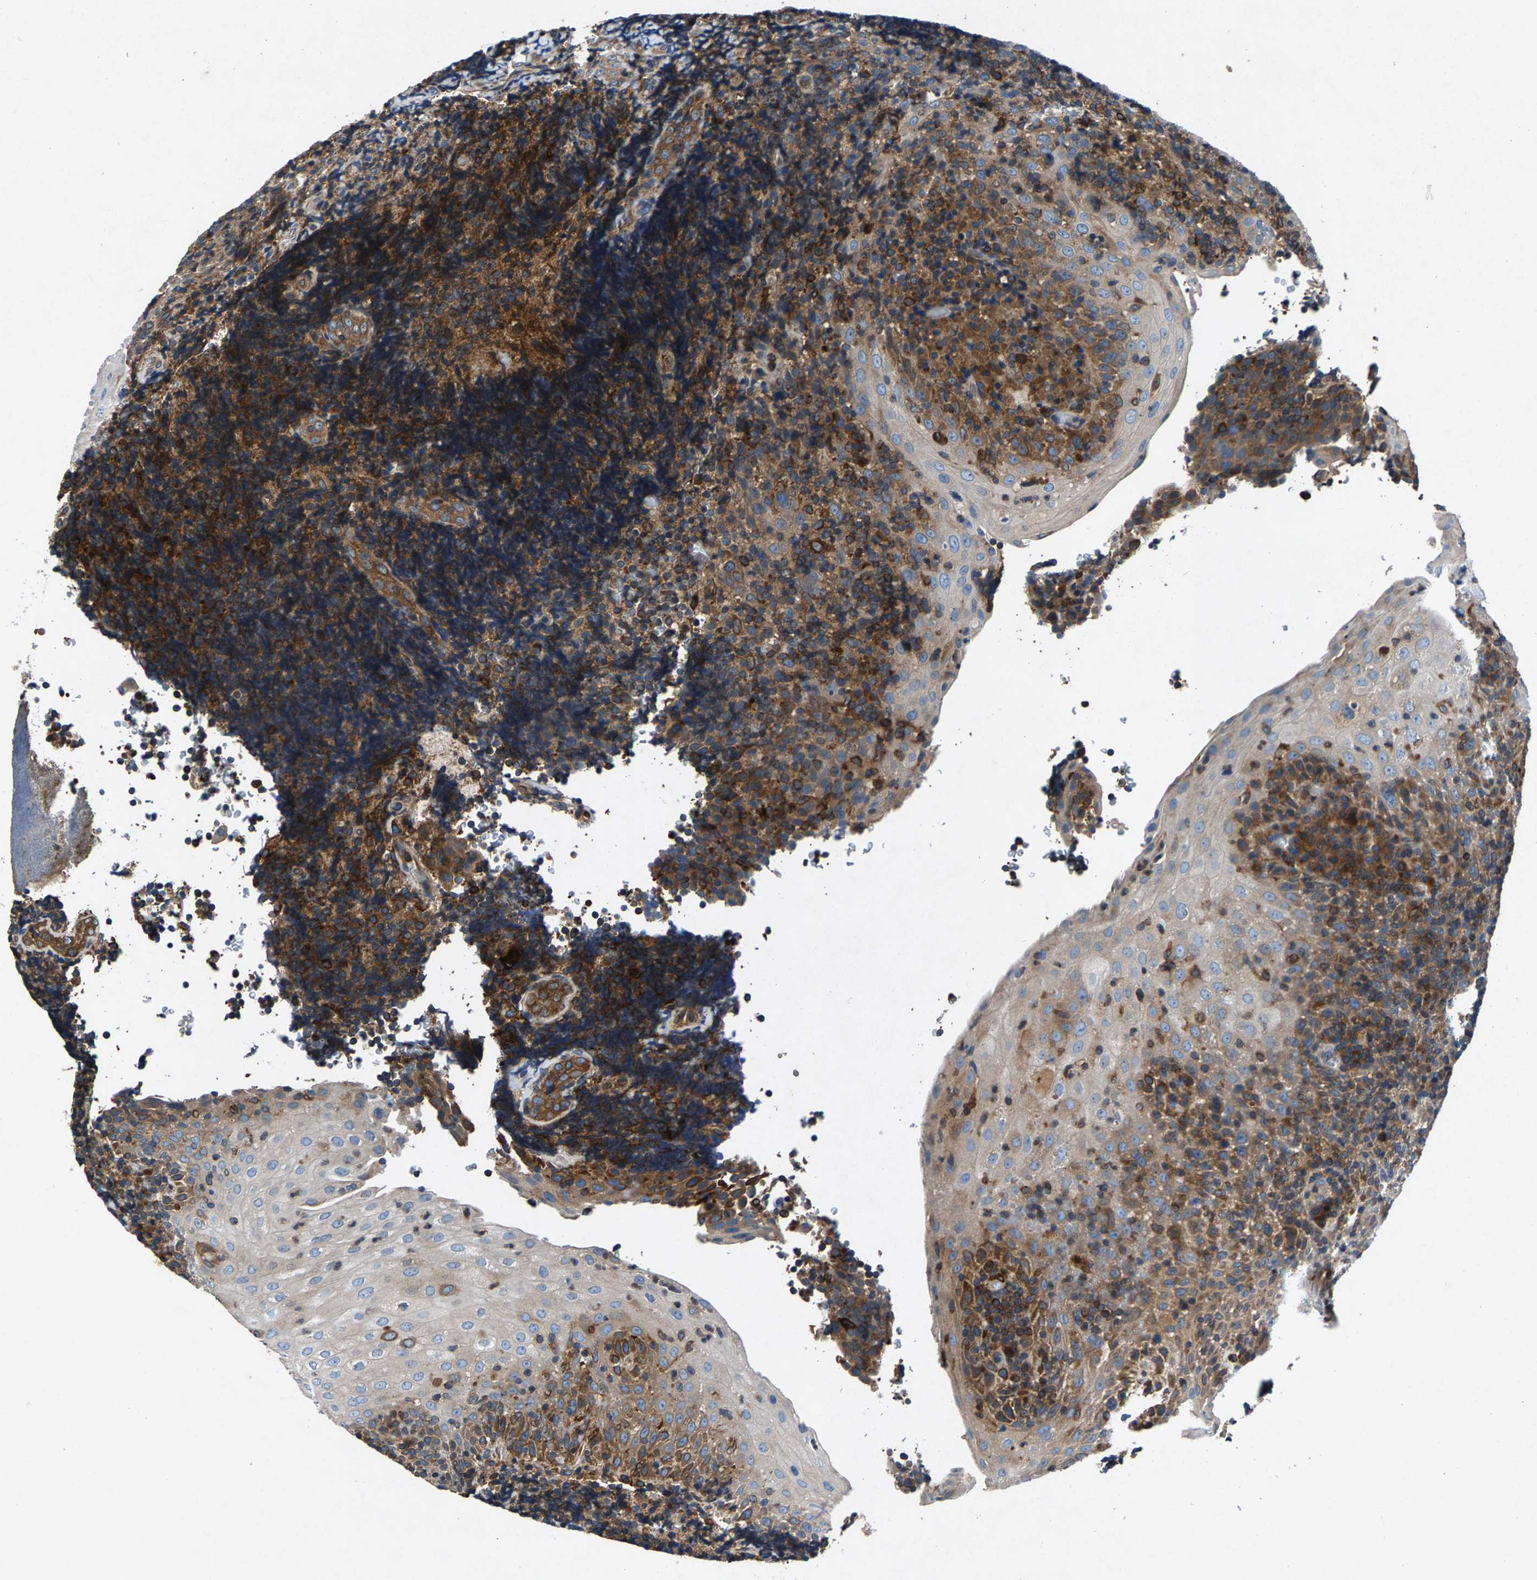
{"staining": {"intensity": "strong", "quantity": ">75%", "location": "cytoplasmic/membranous"}, "tissue": "tonsil", "cell_type": "Germinal center cells", "image_type": "normal", "snomed": [{"axis": "morphology", "description": "Normal tissue, NOS"}, {"axis": "topography", "description": "Tonsil"}], "caption": "Unremarkable tonsil demonstrates strong cytoplasmic/membranous positivity in about >75% of germinal center cells (DAB = brown stain, brightfield microscopy at high magnification)..", "gene": "LPCAT1", "patient": {"sex": "male", "age": 37}}